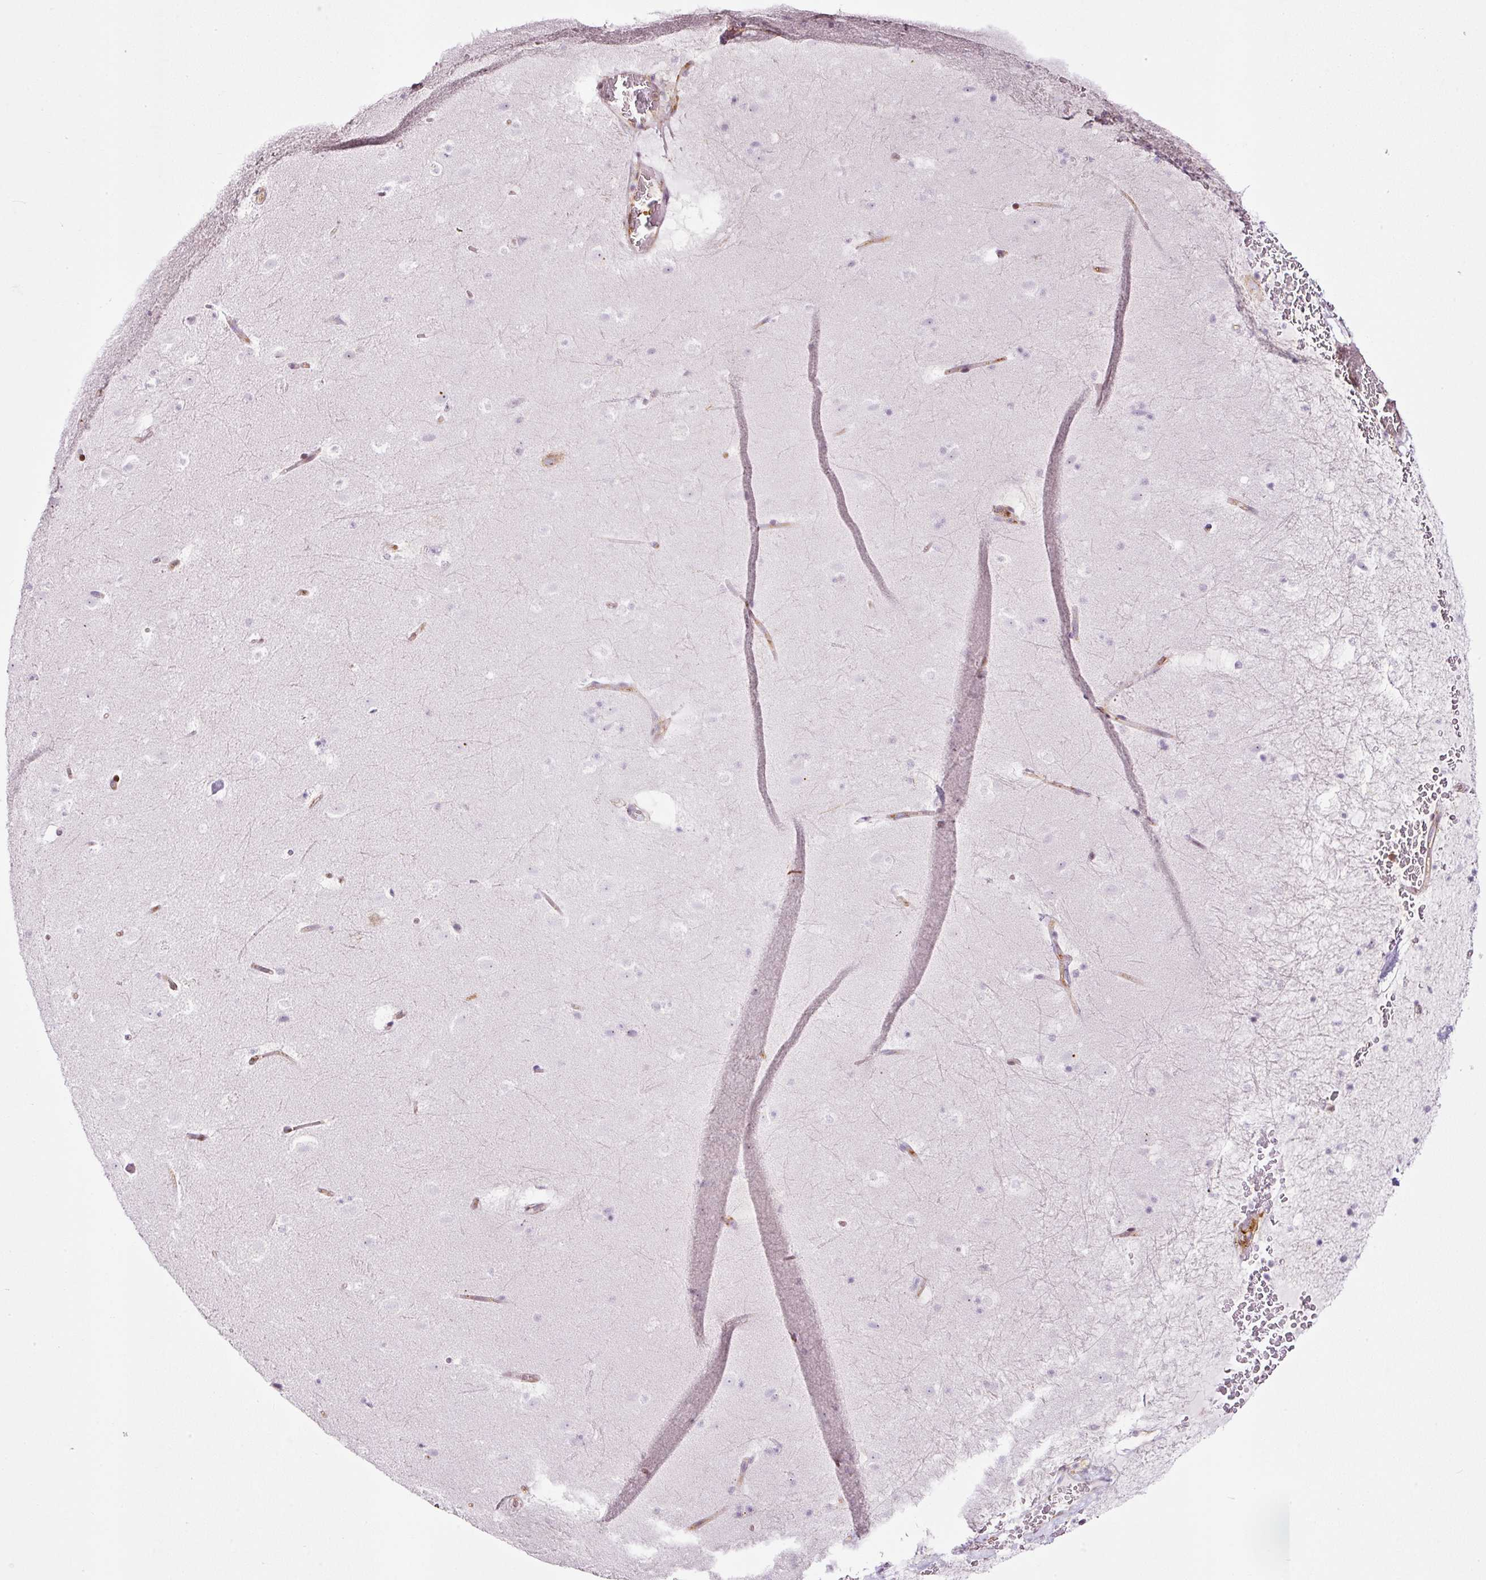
{"staining": {"intensity": "negative", "quantity": "none", "location": "none"}, "tissue": "caudate", "cell_type": "Glial cells", "image_type": "normal", "snomed": [{"axis": "morphology", "description": "Normal tissue, NOS"}, {"axis": "topography", "description": "Lateral ventricle wall"}], "caption": "A photomicrograph of caudate stained for a protein displays no brown staining in glial cells.", "gene": "SCNM1", "patient": {"sex": "male", "age": 37}}